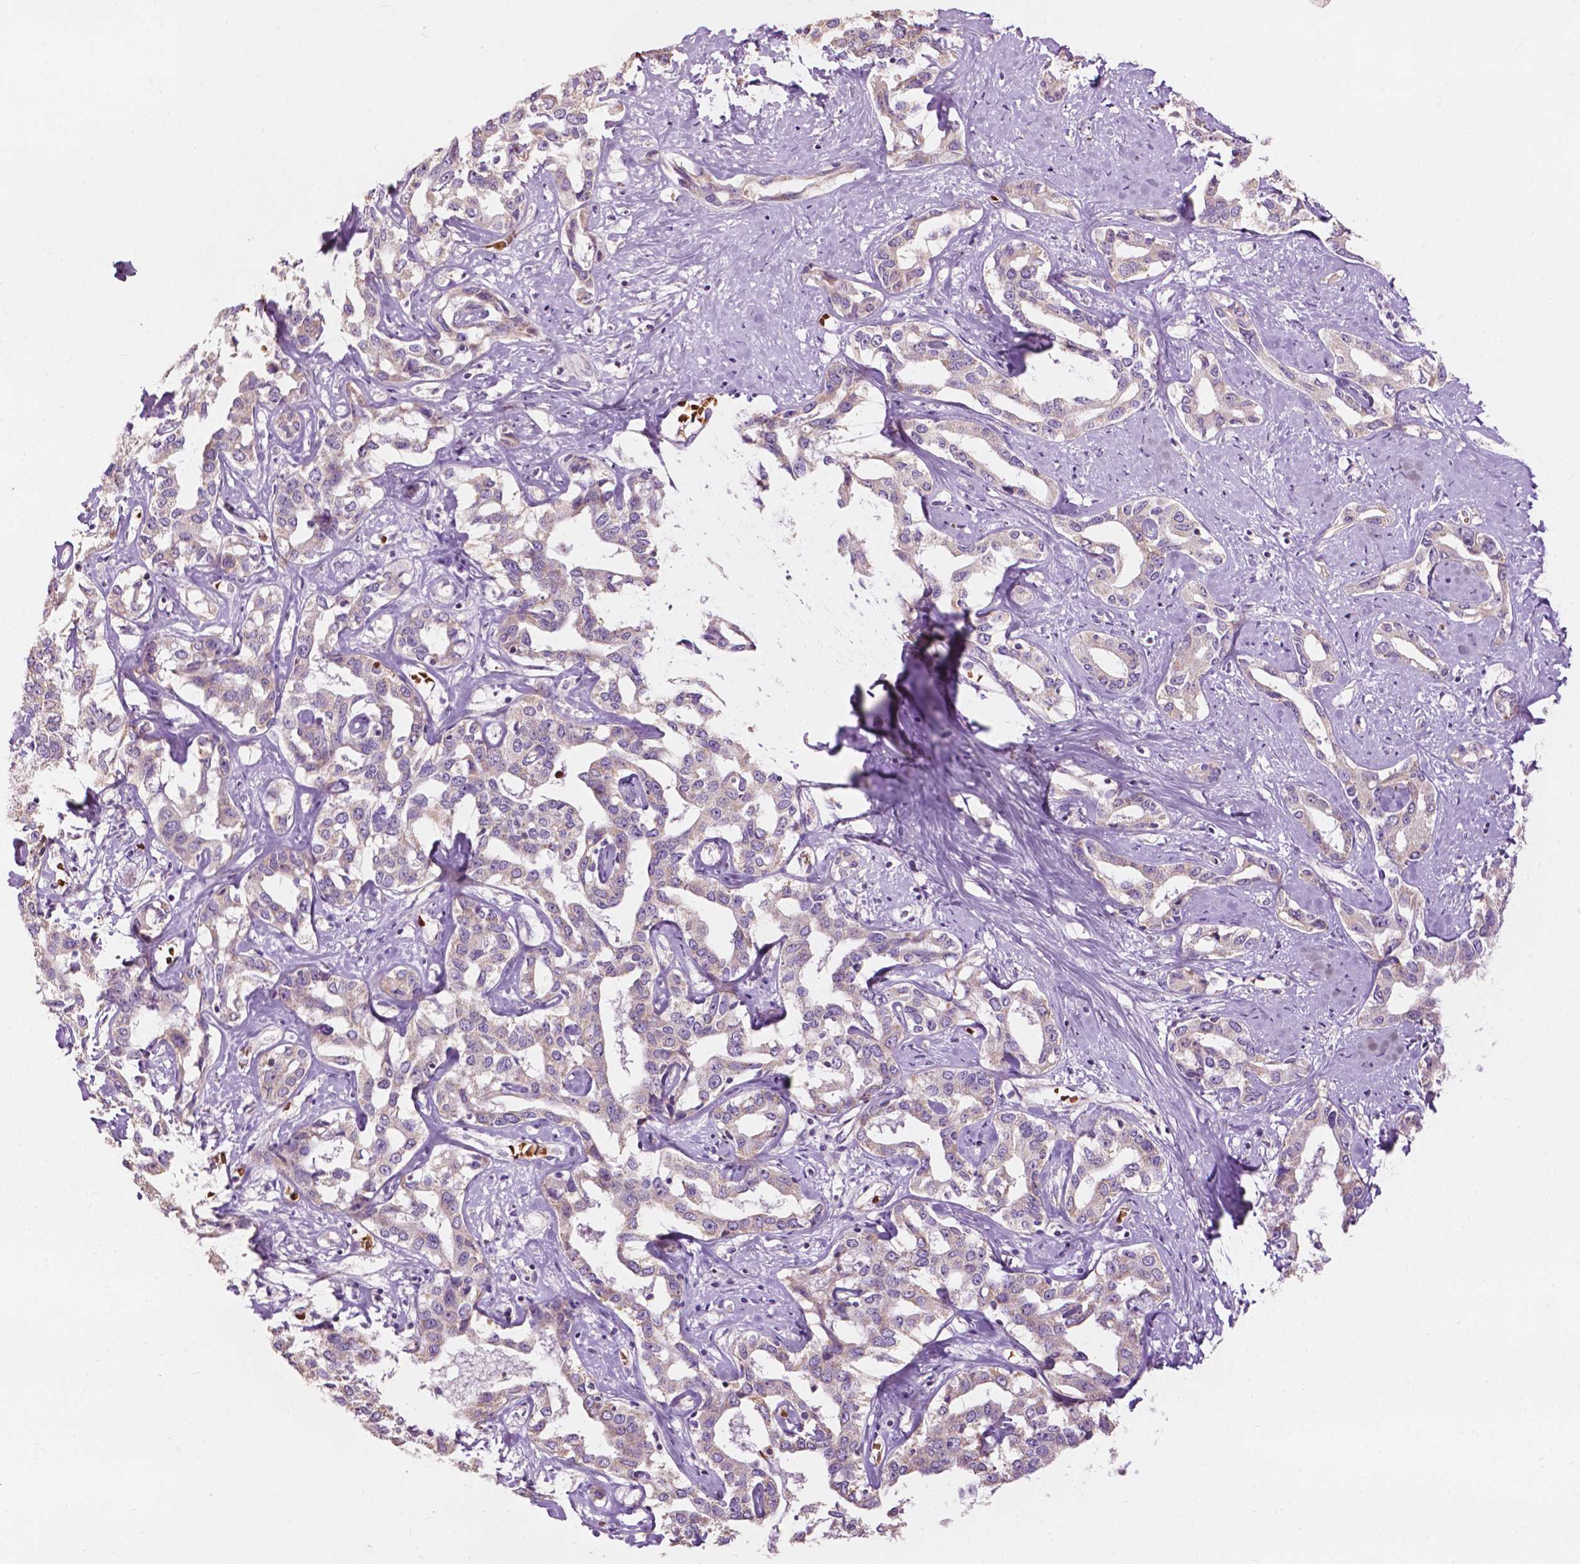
{"staining": {"intensity": "weak", "quantity": "<25%", "location": "cytoplasmic/membranous"}, "tissue": "liver cancer", "cell_type": "Tumor cells", "image_type": "cancer", "snomed": [{"axis": "morphology", "description": "Cholangiocarcinoma"}, {"axis": "topography", "description": "Liver"}], "caption": "This micrograph is of liver cholangiocarcinoma stained with immunohistochemistry (IHC) to label a protein in brown with the nuclei are counter-stained blue. There is no positivity in tumor cells.", "gene": "NDUFS1", "patient": {"sex": "male", "age": 59}}